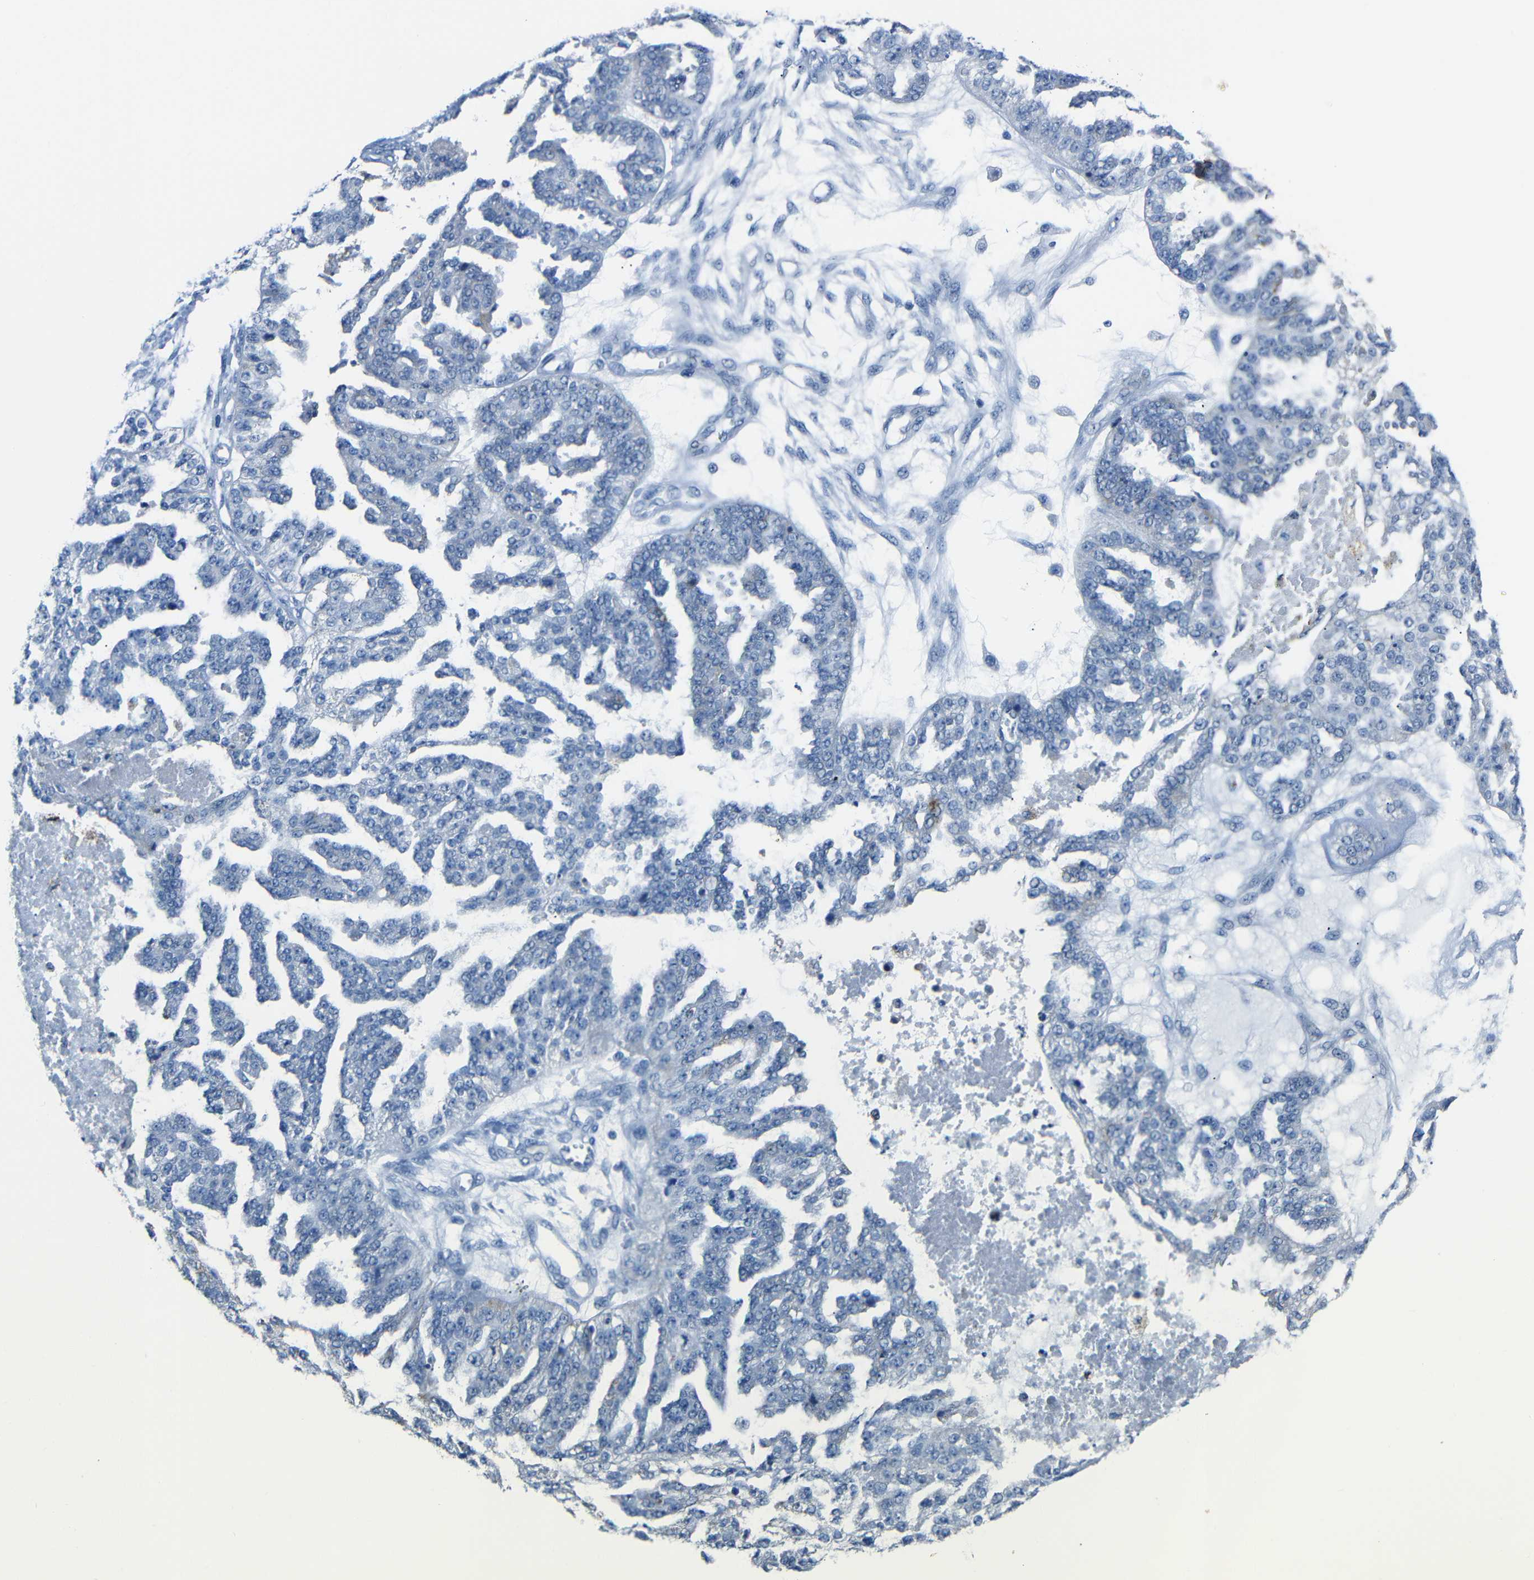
{"staining": {"intensity": "negative", "quantity": "none", "location": "none"}, "tissue": "ovarian cancer", "cell_type": "Tumor cells", "image_type": "cancer", "snomed": [{"axis": "morphology", "description": "Cystadenocarcinoma, serous, NOS"}, {"axis": "topography", "description": "Ovary"}], "caption": "DAB (3,3'-diaminobenzidine) immunohistochemical staining of human ovarian serous cystadenocarcinoma displays no significant staining in tumor cells. (IHC, brightfield microscopy, high magnification).", "gene": "C15orf48", "patient": {"sex": "female", "age": 58}}